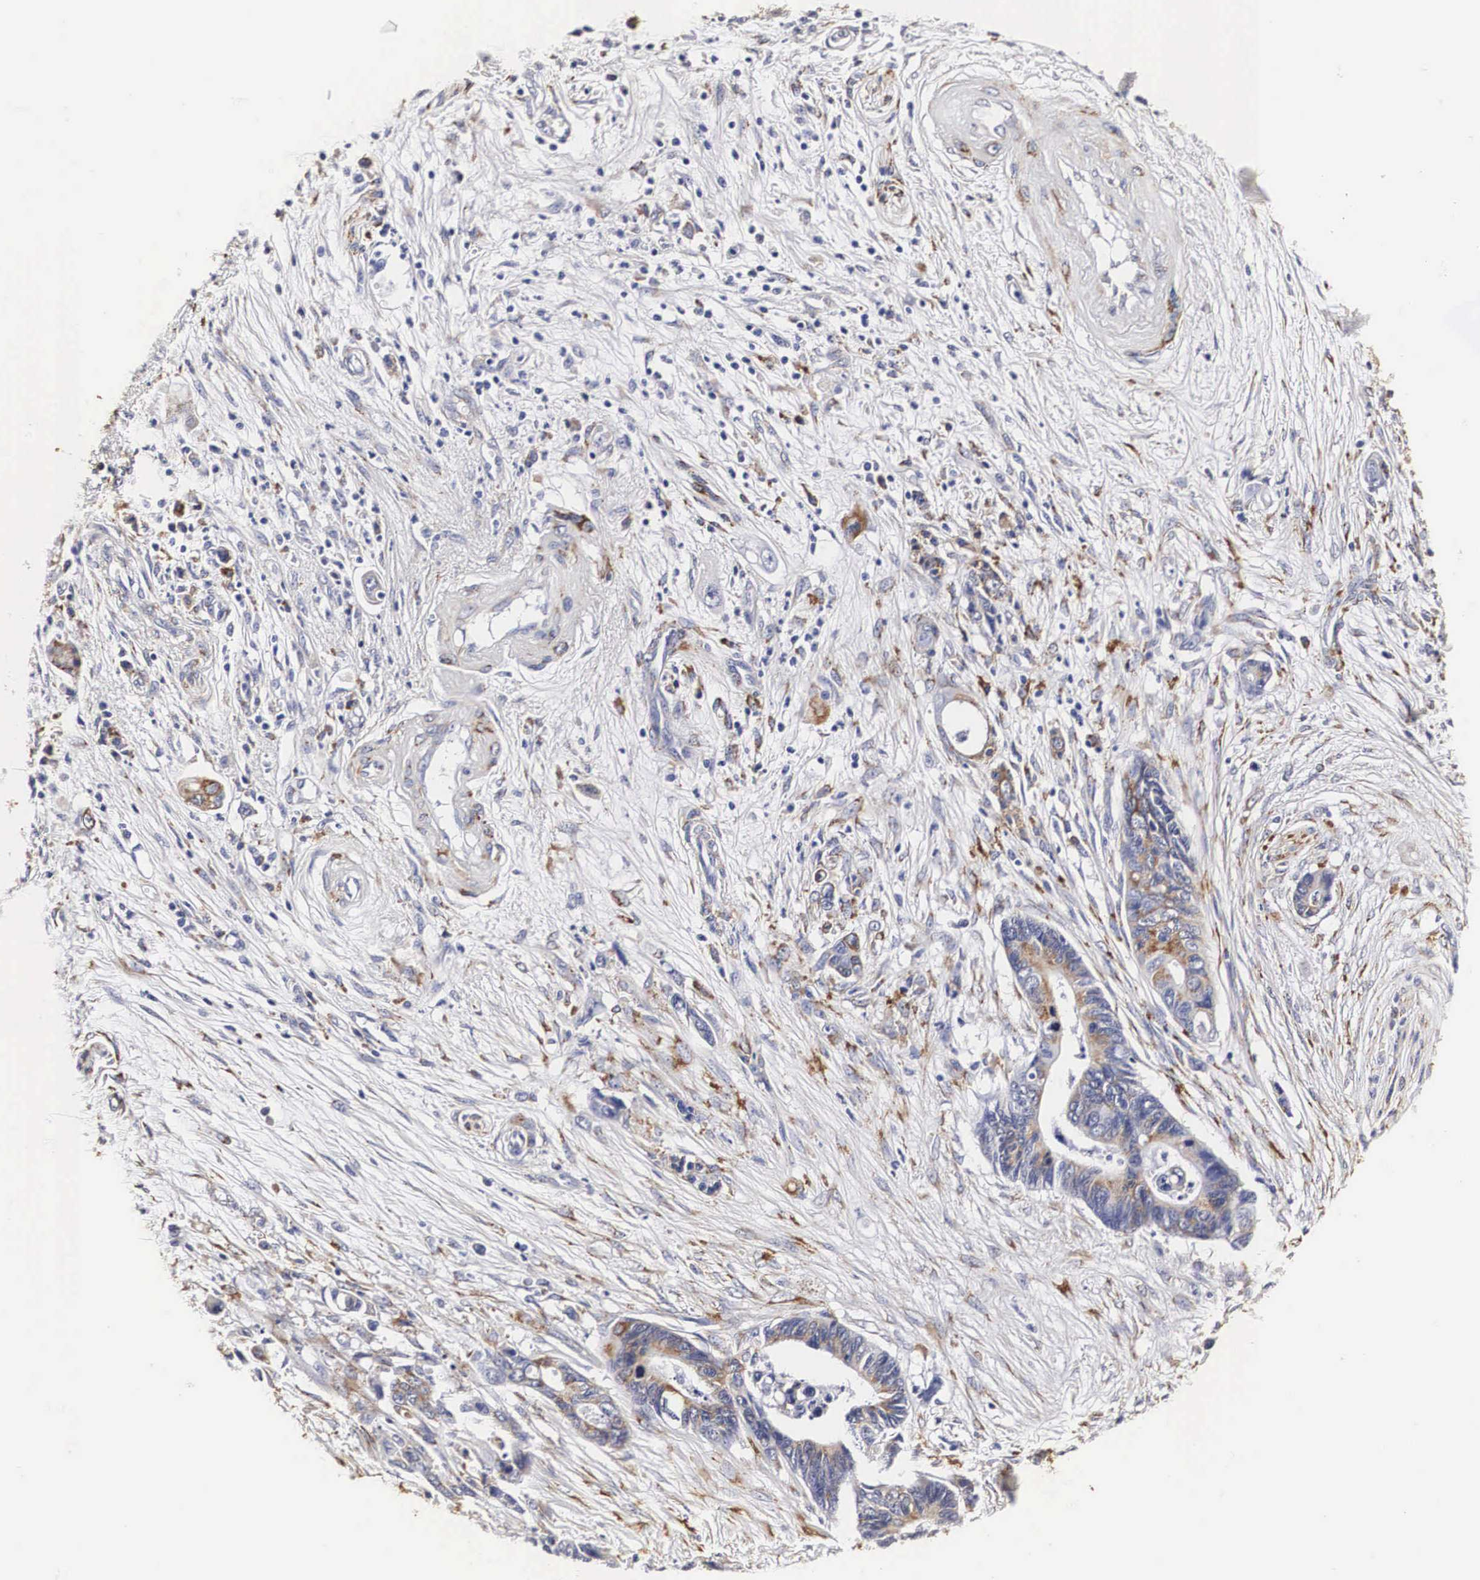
{"staining": {"intensity": "weak", "quantity": "25%-75%", "location": "cytoplasmic/membranous"}, "tissue": "pancreatic cancer", "cell_type": "Tumor cells", "image_type": "cancer", "snomed": [{"axis": "morphology", "description": "Adenocarcinoma, NOS"}, {"axis": "topography", "description": "Pancreas"}], "caption": "IHC micrograph of neoplastic tissue: human adenocarcinoma (pancreatic) stained using immunohistochemistry displays low levels of weak protein expression localized specifically in the cytoplasmic/membranous of tumor cells, appearing as a cytoplasmic/membranous brown color.", "gene": "CKAP4", "patient": {"sex": "female", "age": 70}}